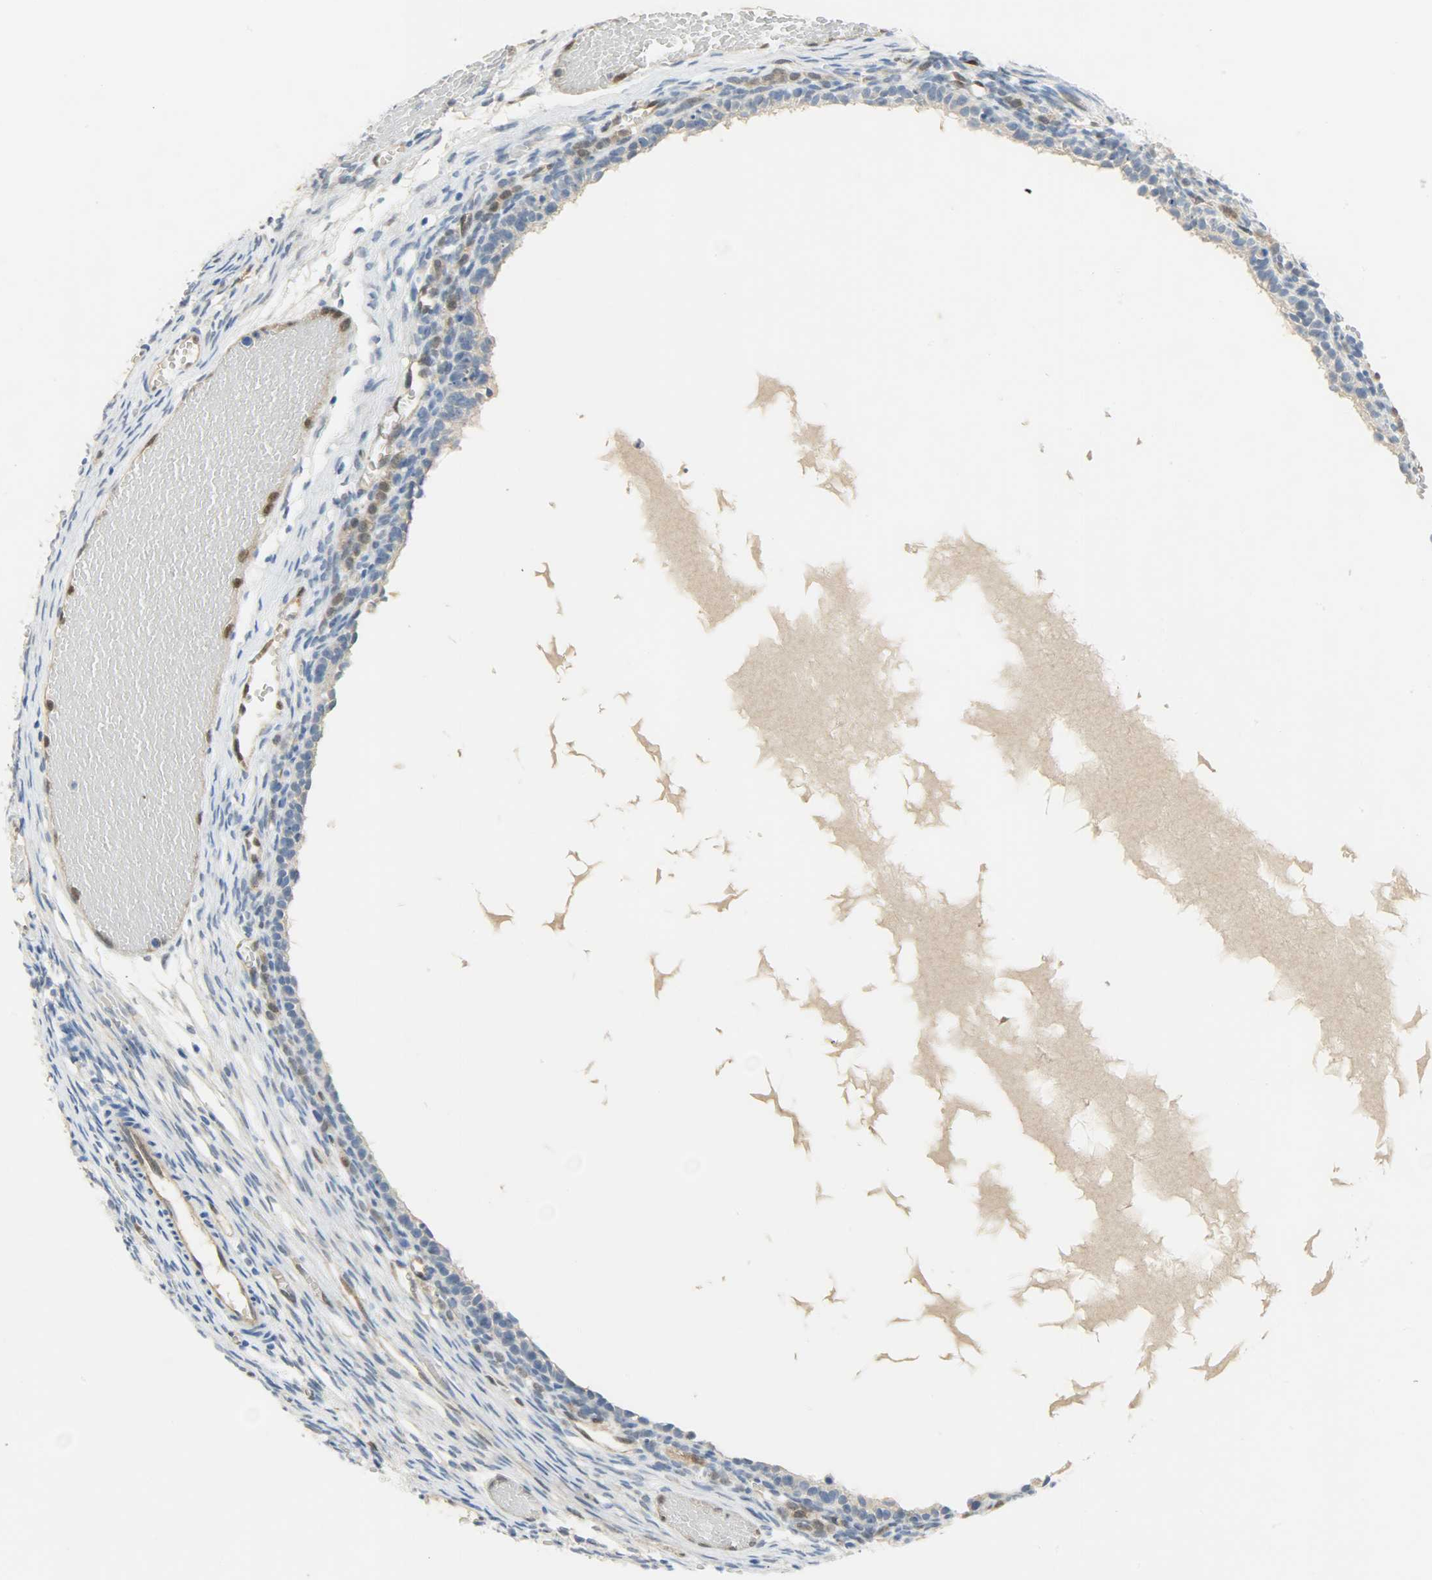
{"staining": {"intensity": "negative", "quantity": "none", "location": "none"}, "tissue": "ovary", "cell_type": "Ovarian stroma cells", "image_type": "normal", "snomed": [{"axis": "morphology", "description": "Normal tissue, NOS"}, {"axis": "topography", "description": "Ovary"}], "caption": "A high-resolution photomicrograph shows IHC staining of benign ovary, which displays no significant expression in ovarian stroma cells.", "gene": "FKBP1A", "patient": {"sex": "female", "age": 35}}